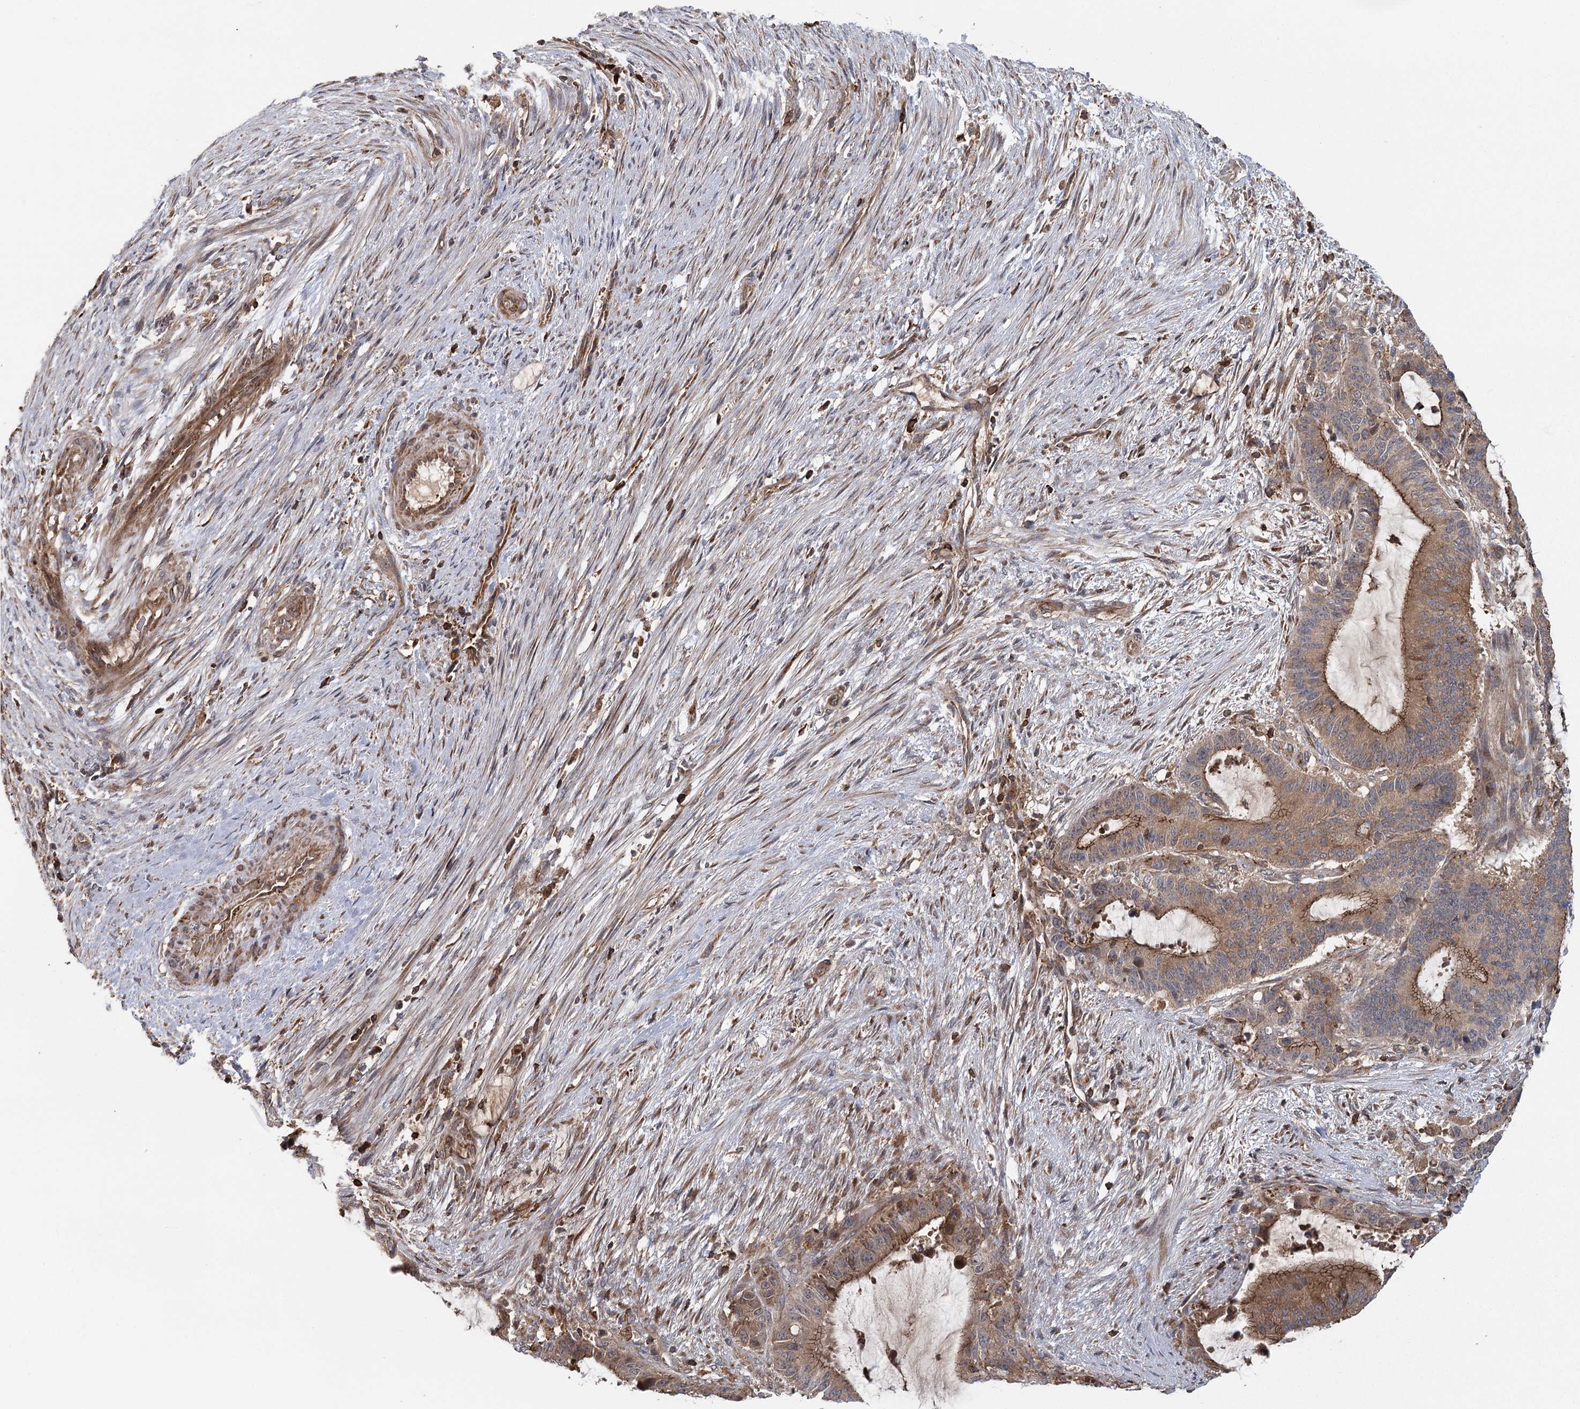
{"staining": {"intensity": "moderate", "quantity": ">75%", "location": "cytoplasmic/membranous"}, "tissue": "liver cancer", "cell_type": "Tumor cells", "image_type": "cancer", "snomed": [{"axis": "morphology", "description": "Normal tissue, NOS"}, {"axis": "morphology", "description": "Cholangiocarcinoma"}, {"axis": "topography", "description": "Liver"}, {"axis": "topography", "description": "Peripheral nerve tissue"}], "caption": "There is medium levels of moderate cytoplasmic/membranous staining in tumor cells of liver cancer, as demonstrated by immunohistochemical staining (brown color).", "gene": "PLEKHA7", "patient": {"sex": "female", "age": 73}}